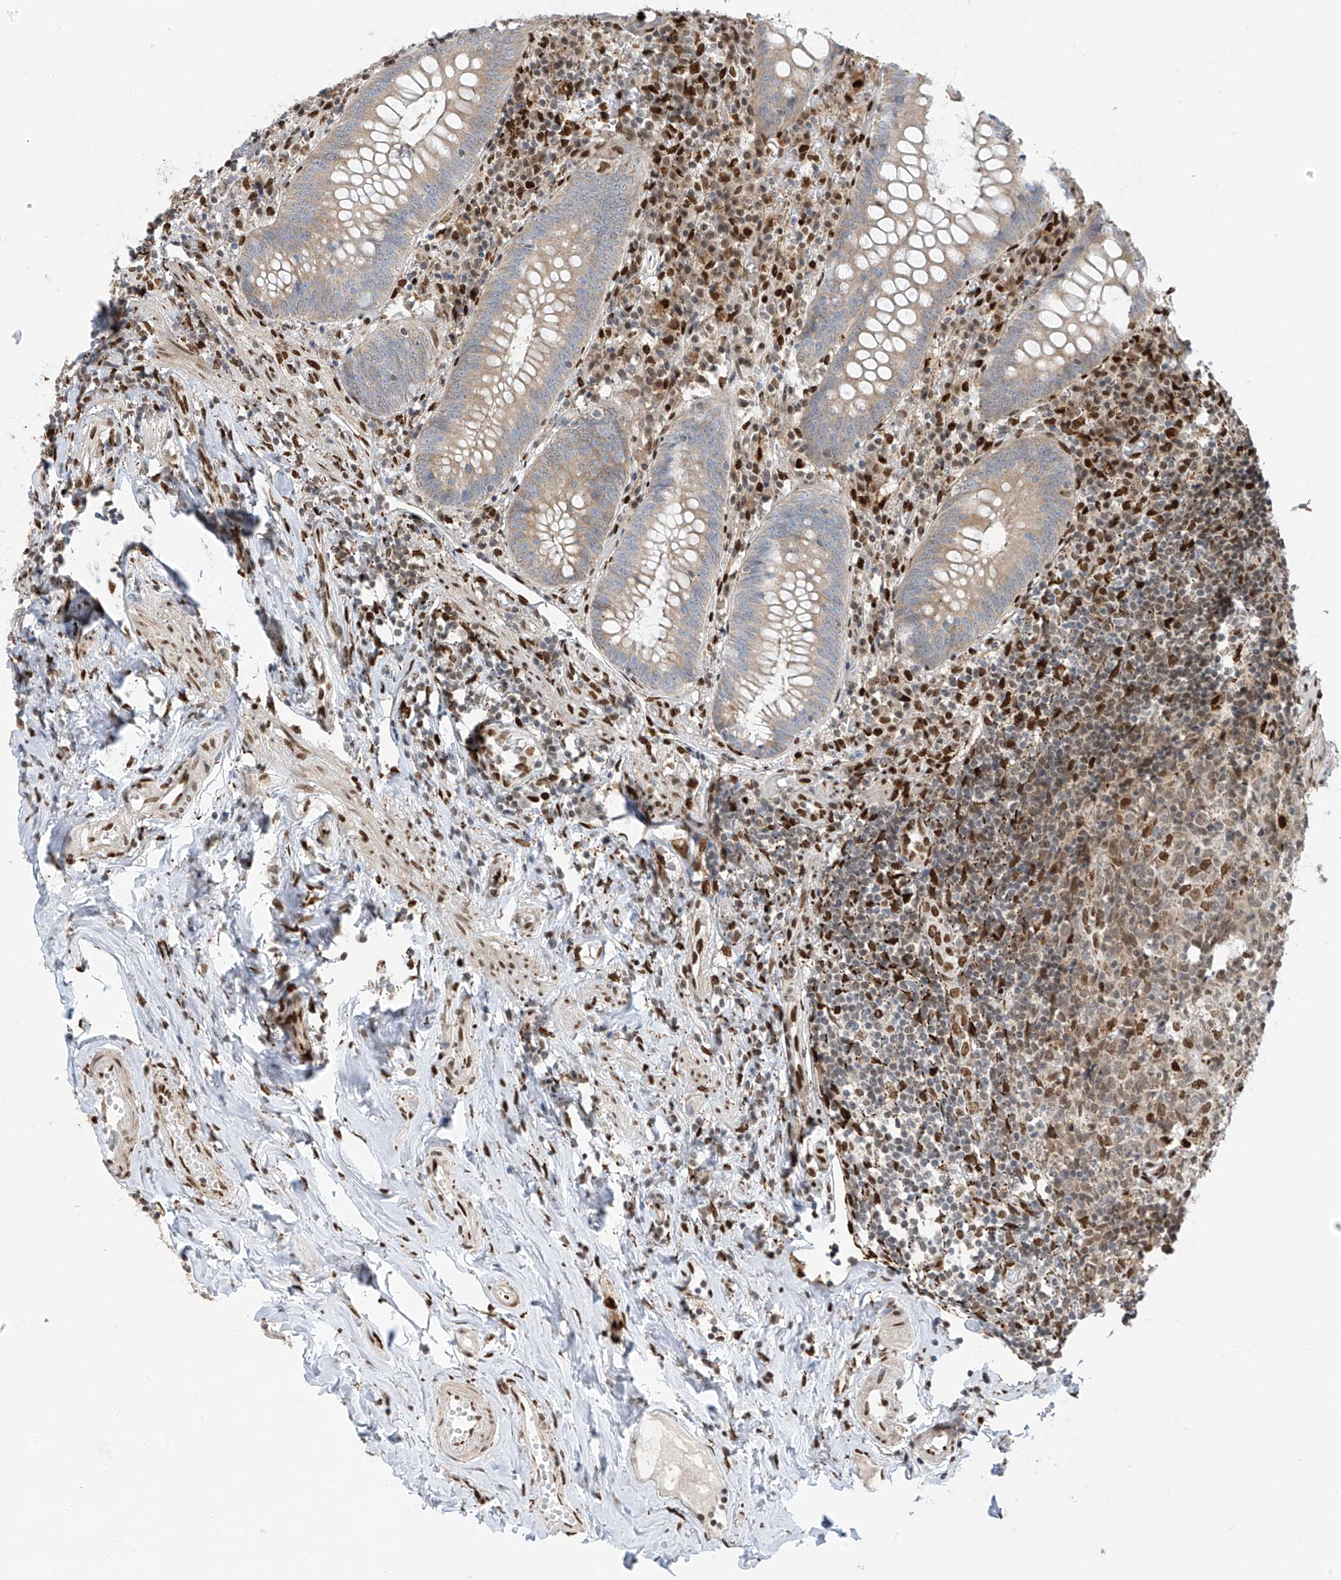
{"staining": {"intensity": "moderate", "quantity": "25%-75%", "location": "cytoplasmic/membranous"}, "tissue": "appendix", "cell_type": "Glandular cells", "image_type": "normal", "snomed": [{"axis": "morphology", "description": "Normal tissue, NOS"}, {"axis": "topography", "description": "Appendix"}], "caption": "Glandular cells display moderate cytoplasmic/membranous expression in about 25%-75% of cells in benign appendix.", "gene": "PM20D2", "patient": {"sex": "female", "age": 54}}